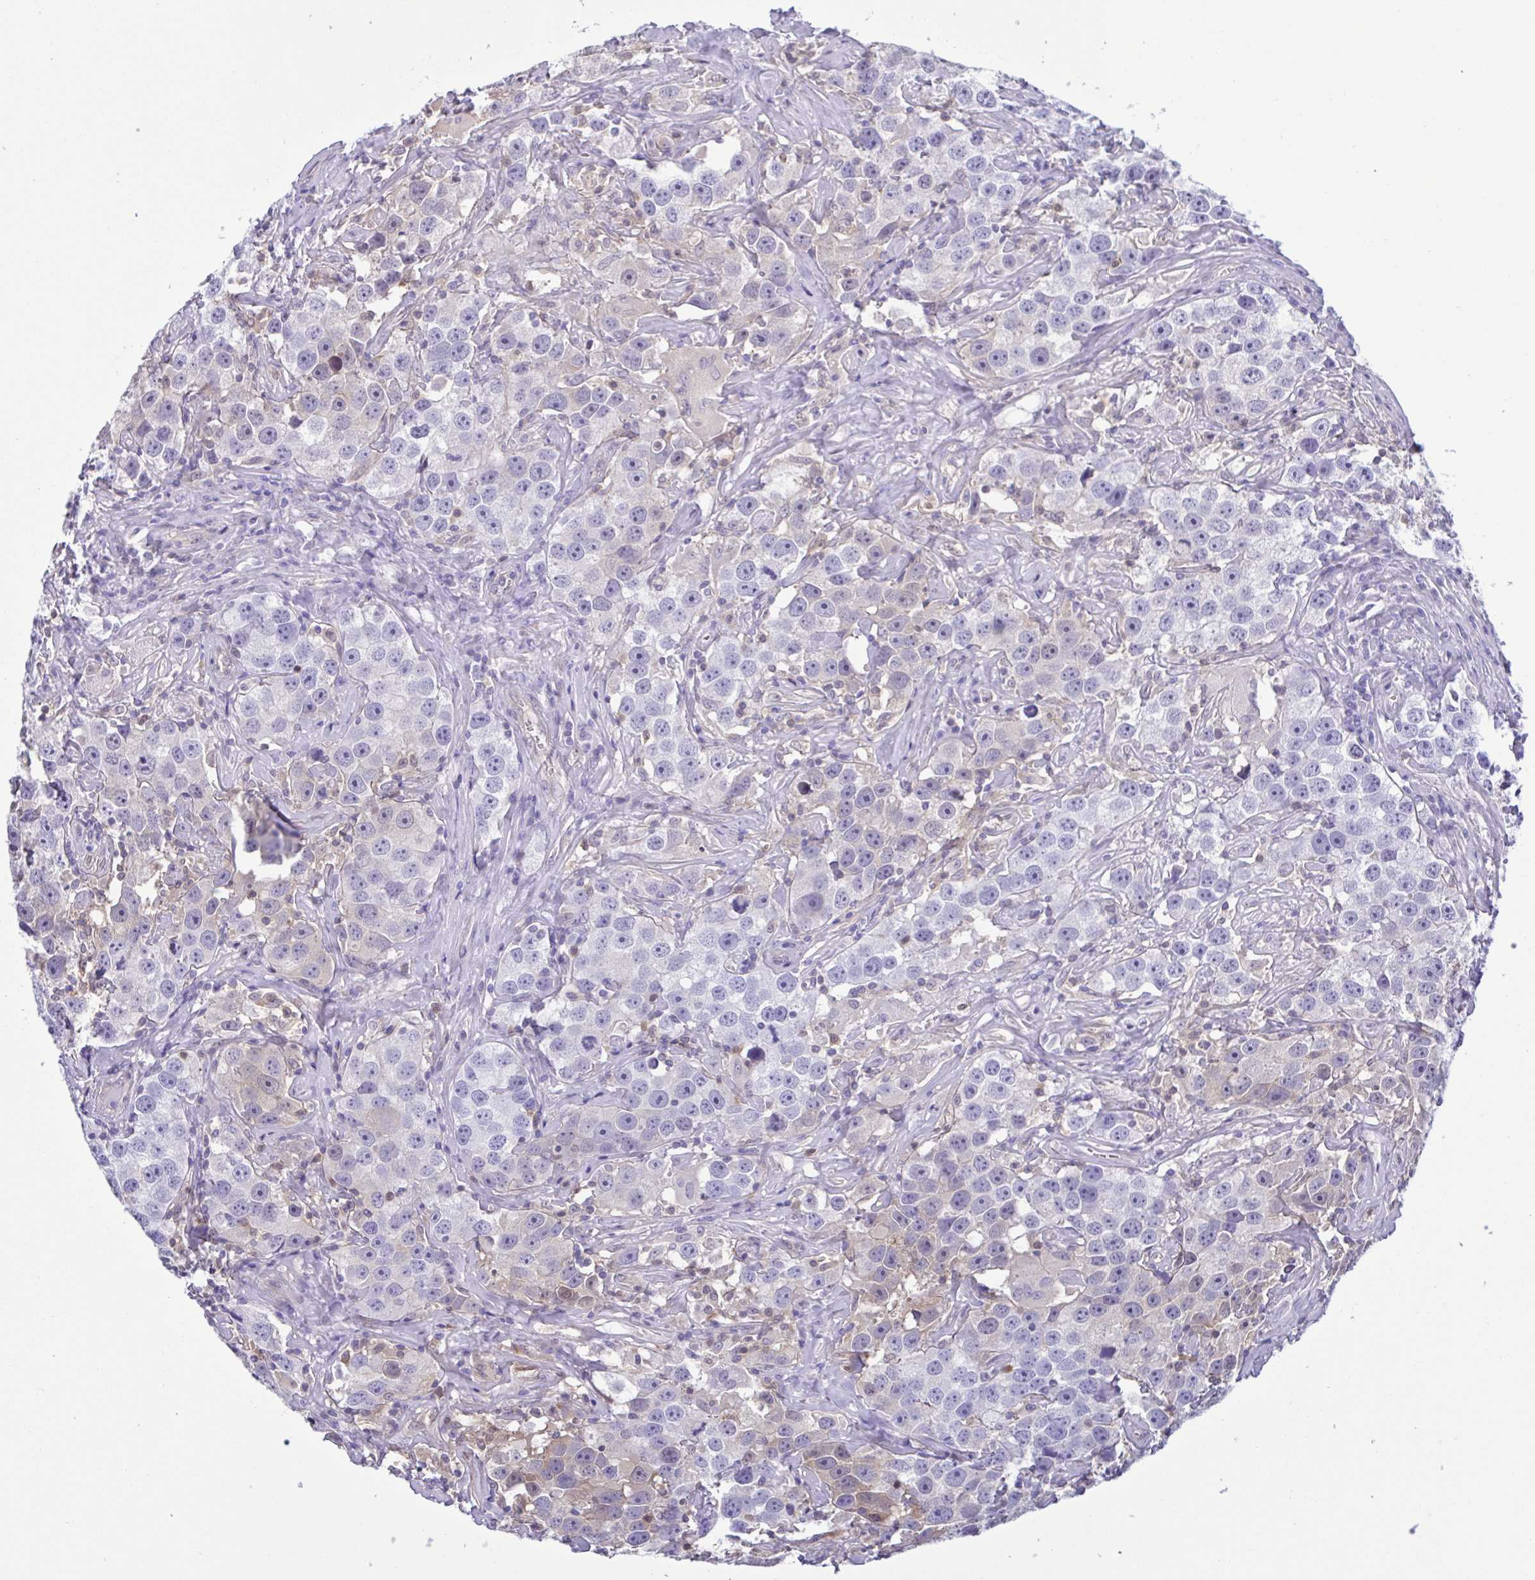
{"staining": {"intensity": "negative", "quantity": "none", "location": "none"}, "tissue": "testis cancer", "cell_type": "Tumor cells", "image_type": "cancer", "snomed": [{"axis": "morphology", "description": "Seminoma, NOS"}, {"axis": "topography", "description": "Testis"}], "caption": "IHC micrograph of neoplastic tissue: human seminoma (testis) stained with DAB shows no significant protein positivity in tumor cells.", "gene": "LDHC", "patient": {"sex": "male", "age": 49}}